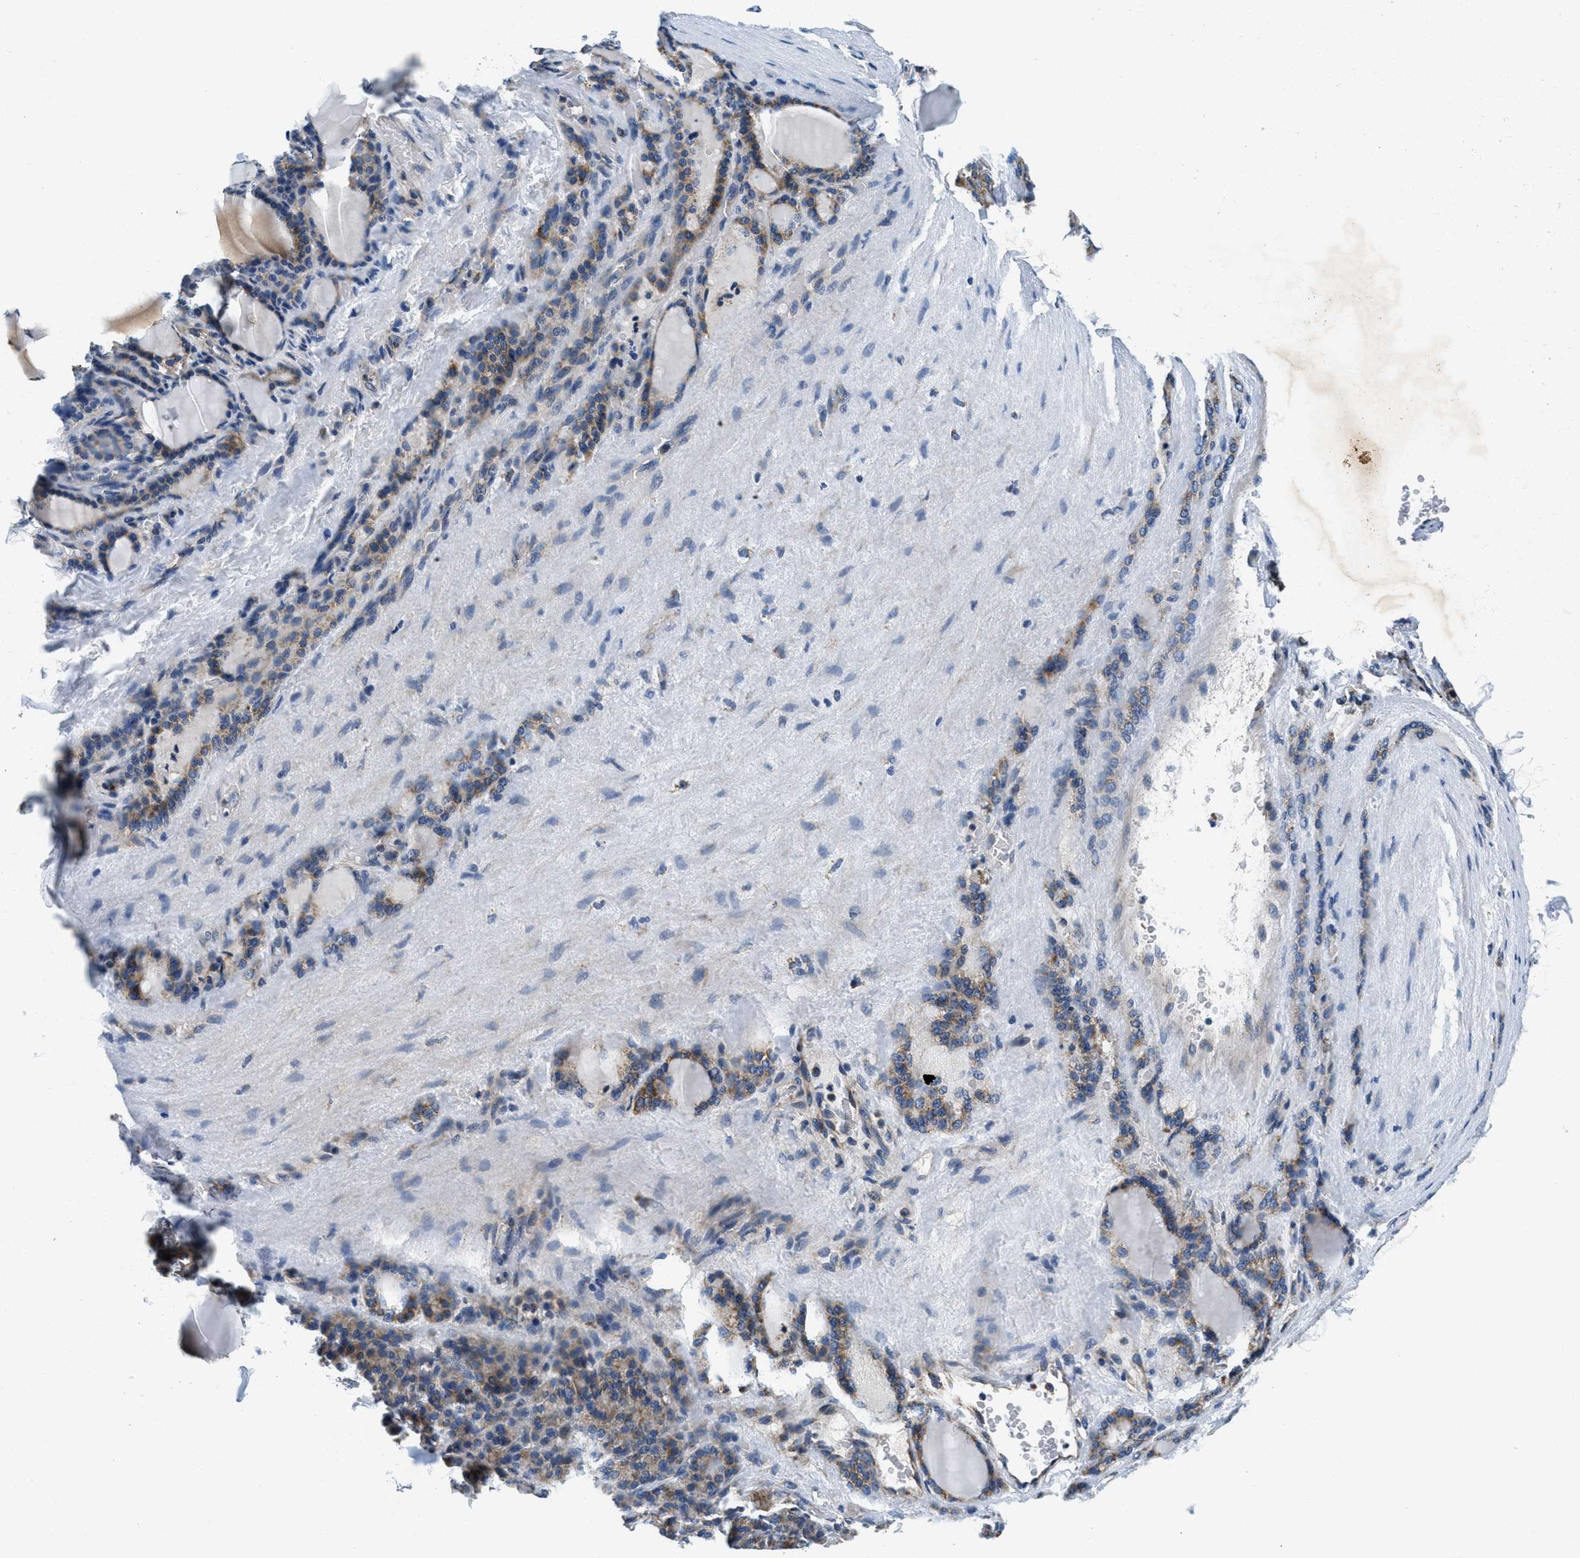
{"staining": {"intensity": "moderate", "quantity": ">75%", "location": "cytoplasmic/membranous"}, "tissue": "thyroid gland", "cell_type": "Glandular cells", "image_type": "normal", "snomed": [{"axis": "morphology", "description": "Normal tissue, NOS"}, {"axis": "topography", "description": "Thyroid gland"}], "caption": "This micrograph exhibits IHC staining of normal human thyroid gland, with medium moderate cytoplasmic/membranous expression in approximately >75% of glandular cells.", "gene": "SAMD4B", "patient": {"sex": "female", "age": 28}}